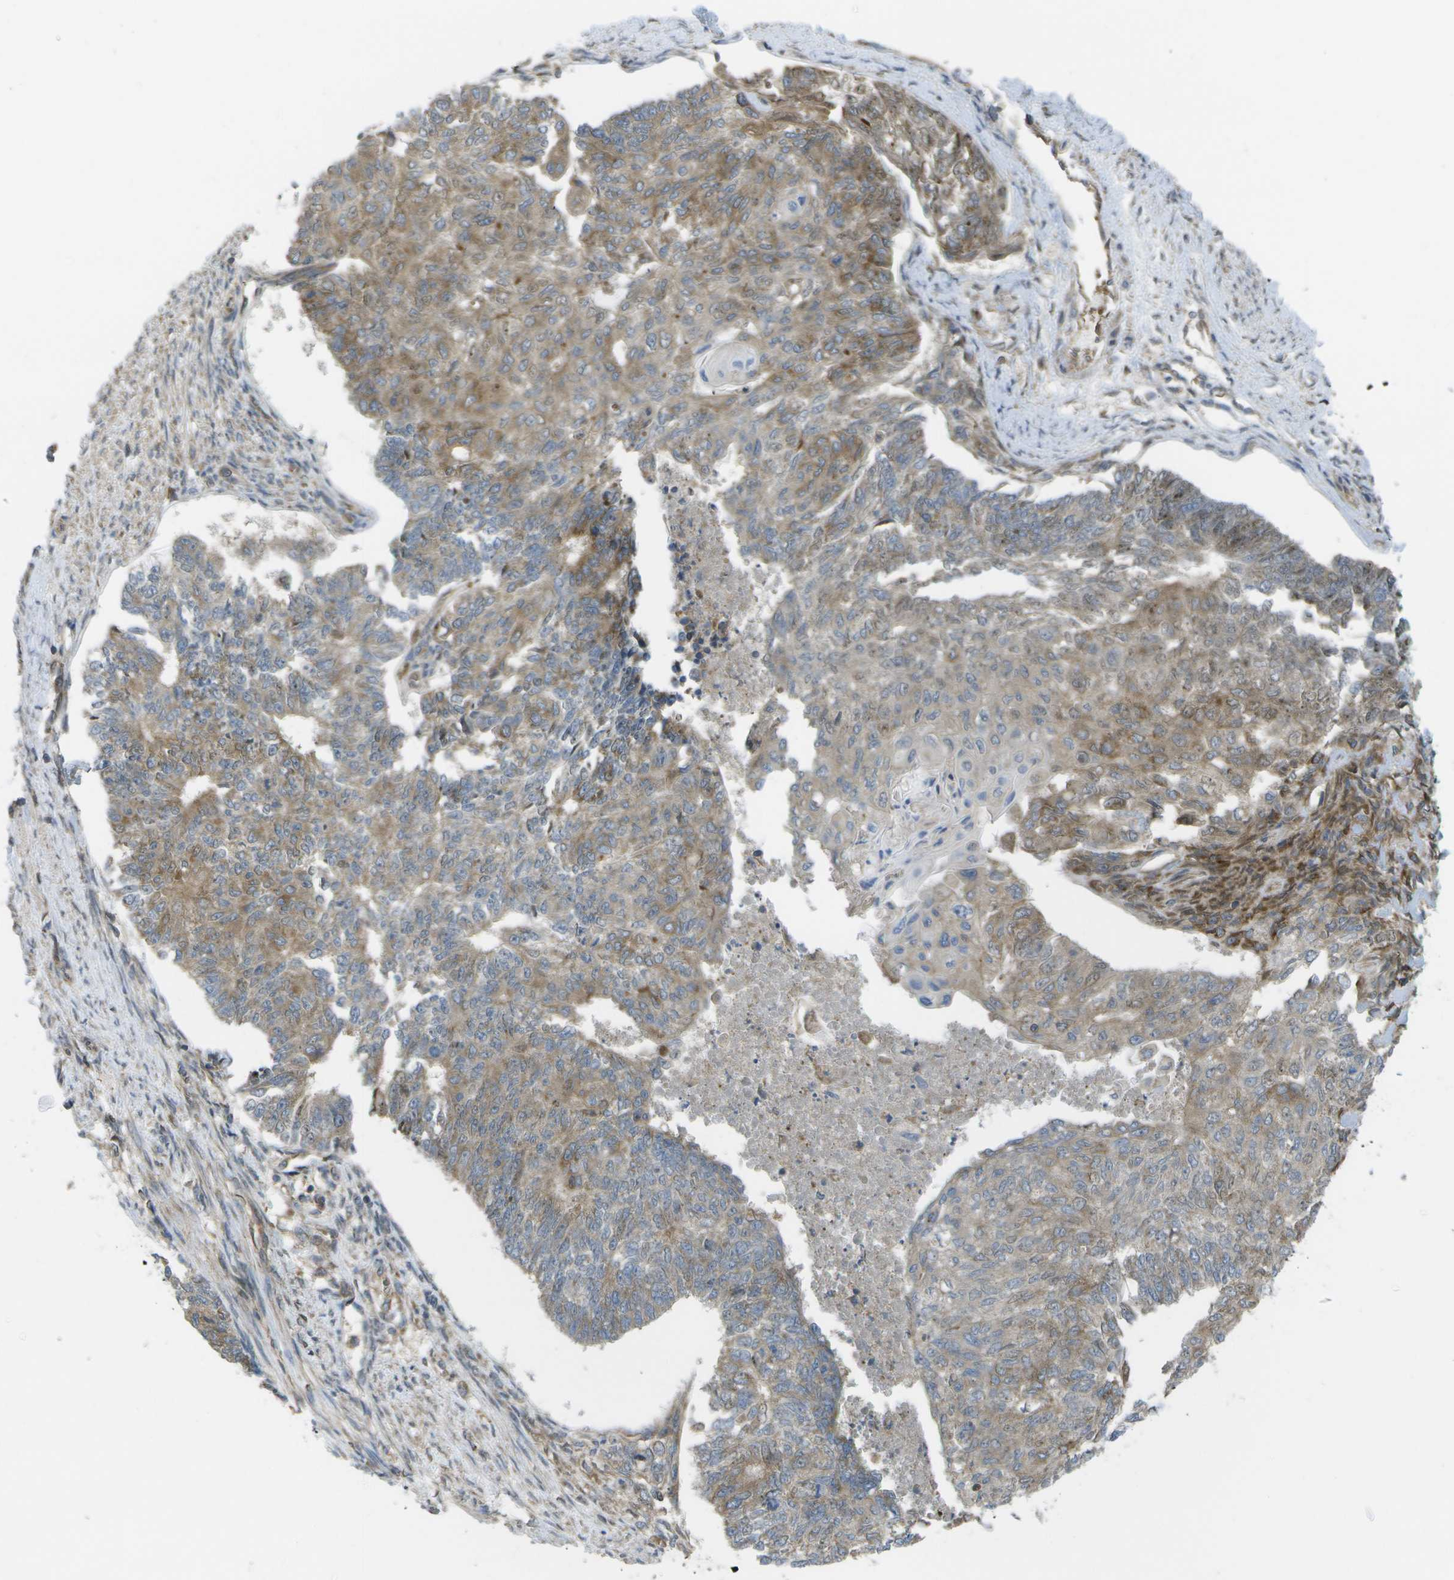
{"staining": {"intensity": "moderate", "quantity": ">75%", "location": "cytoplasmic/membranous"}, "tissue": "endometrial cancer", "cell_type": "Tumor cells", "image_type": "cancer", "snomed": [{"axis": "morphology", "description": "Adenocarcinoma, NOS"}, {"axis": "topography", "description": "Endometrium"}], "caption": "Immunohistochemistry (IHC) (DAB (3,3'-diaminobenzidine)) staining of human endometrial cancer shows moderate cytoplasmic/membranous protein positivity in about >75% of tumor cells.", "gene": "DPM3", "patient": {"sex": "female", "age": 32}}